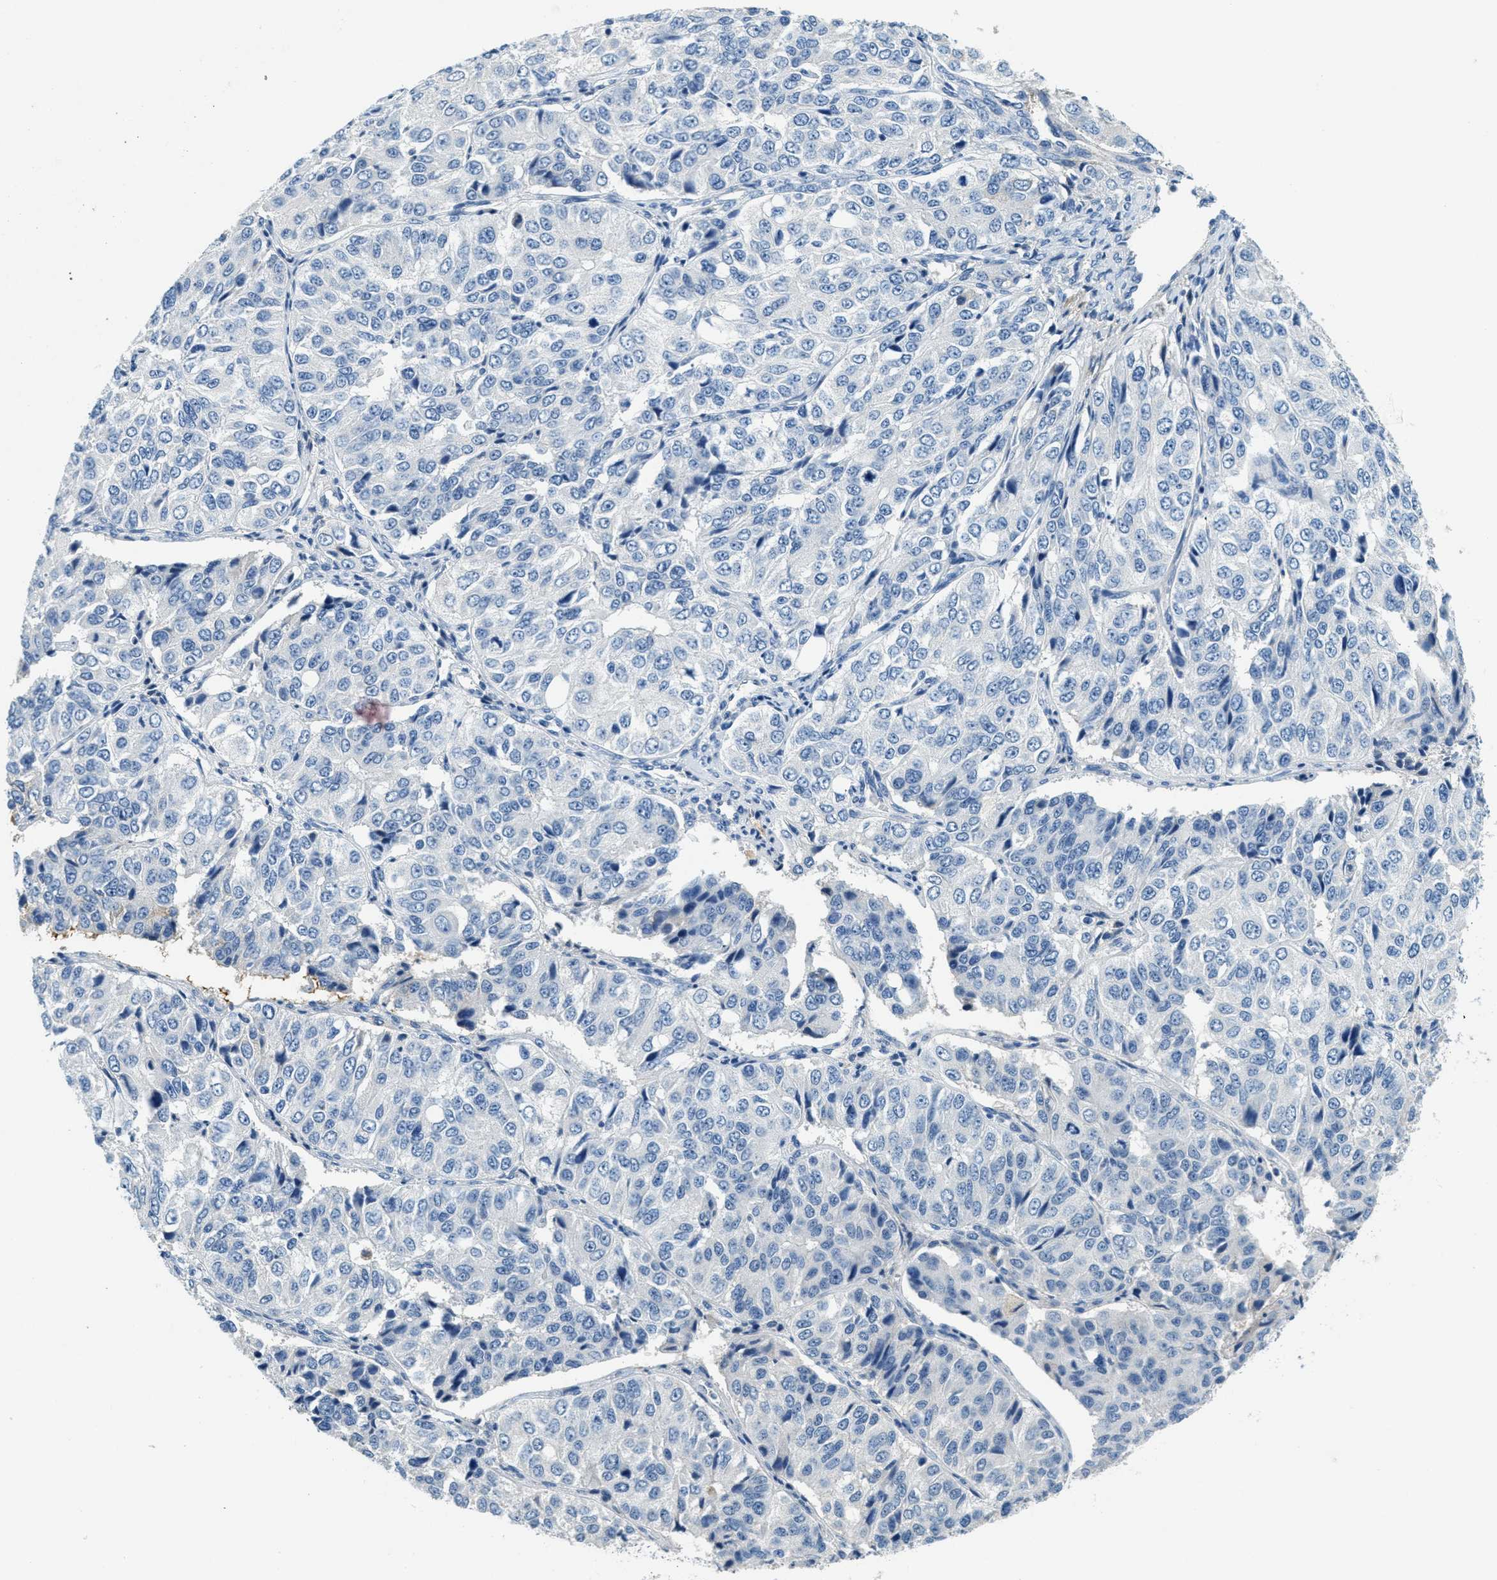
{"staining": {"intensity": "negative", "quantity": "none", "location": "none"}, "tissue": "ovarian cancer", "cell_type": "Tumor cells", "image_type": "cancer", "snomed": [{"axis": "morphology", "description": "Carcinoma, endometroid"}, {"axis": "topography", "description": "Ovary"}], "caption": "Tumor cells are negative for protein expression in human endometroid carcinoma (ovarian). Brightfield microscopy of immunohistochemistry (IHC) stained with DAB (3,3'-diaminobenzidine) (brown) and hematoxylin (blue), captured at high magnification.", "gene": "A2M", "patient": {"sex": "female", "age": 51}}